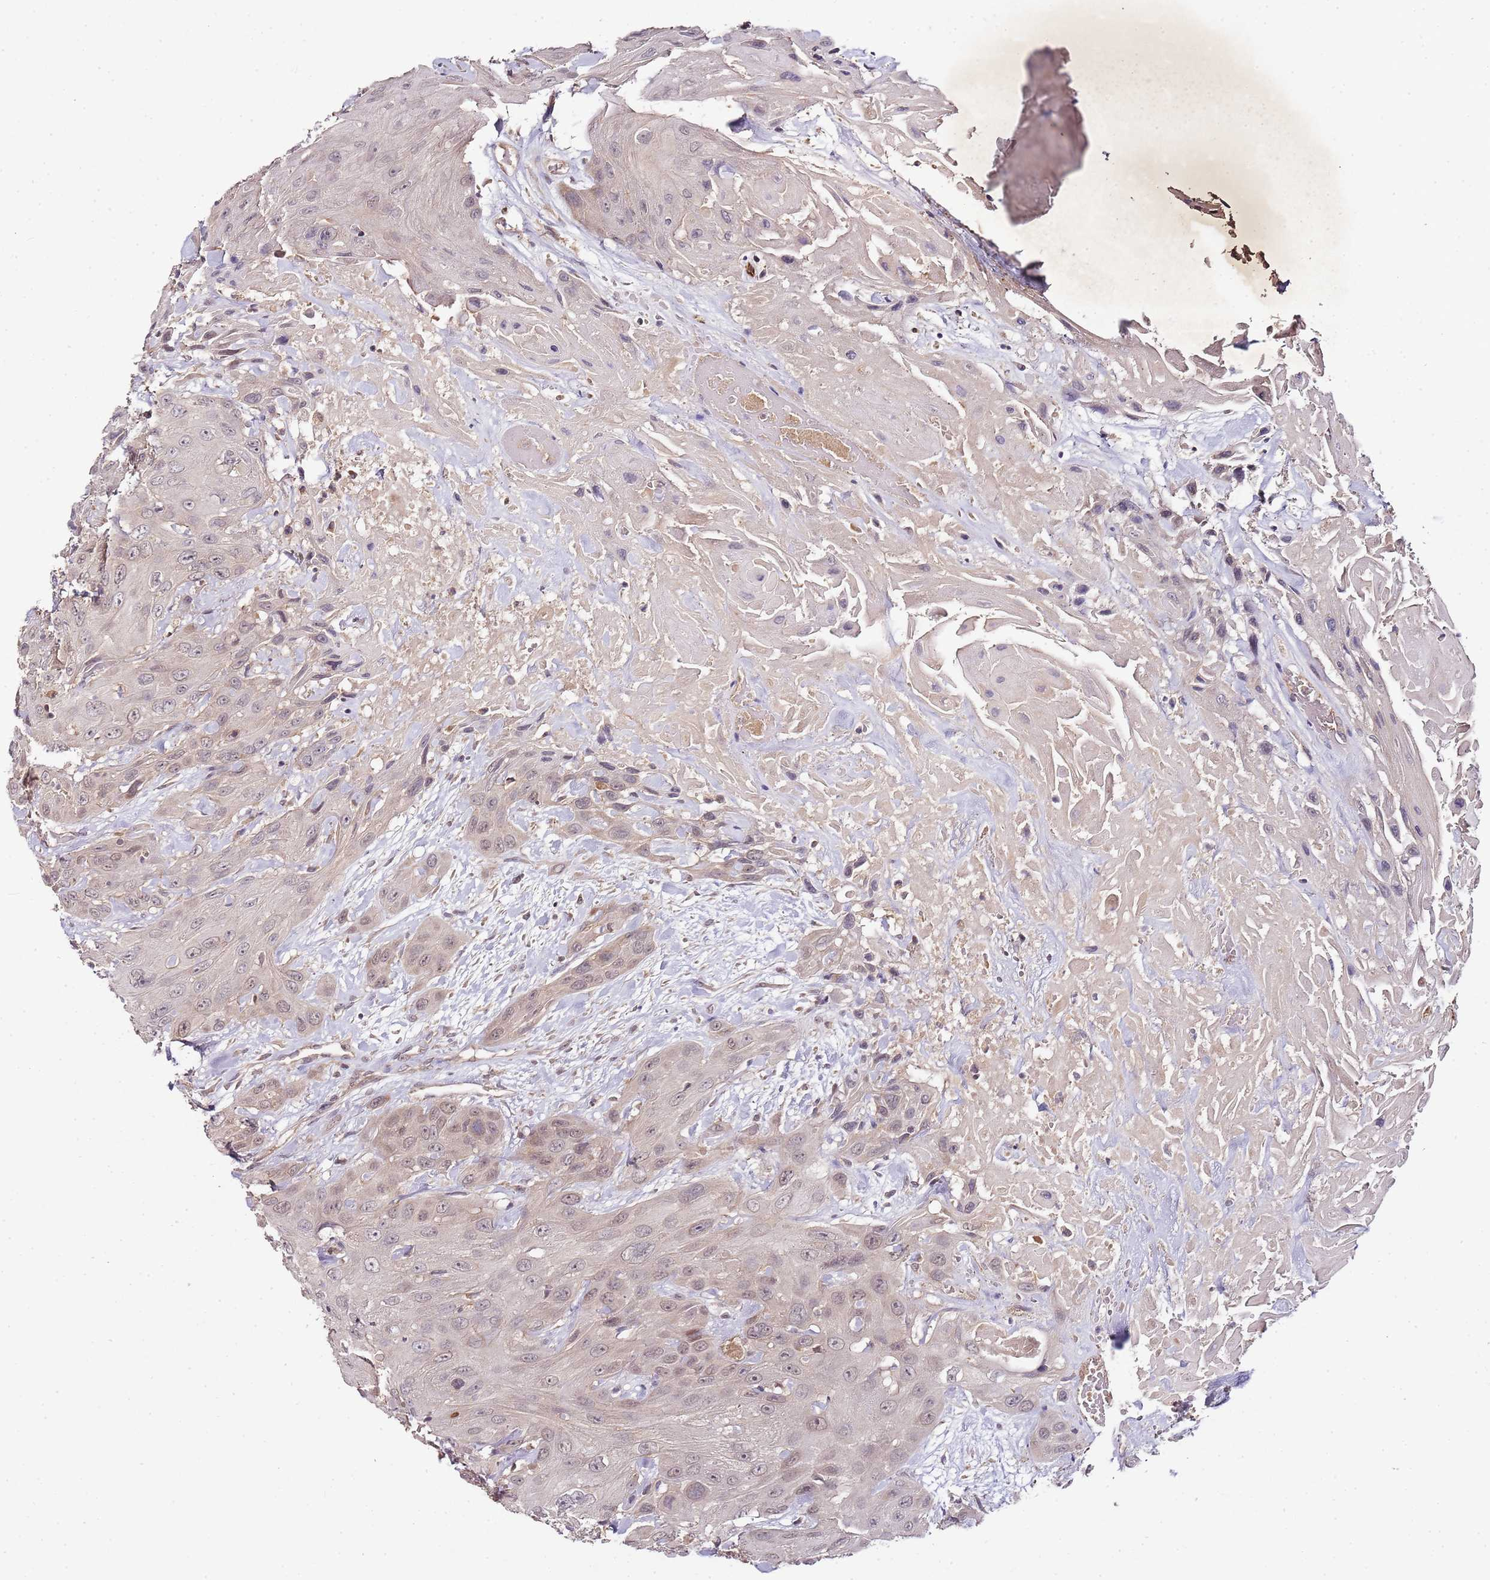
{"staining": {"intensity": "weak", "quantity": "25%-75%", "location": "nuclear"}, "tissue": "head and neck cancer", "cell_type": "Tumor cells", "image_type": "cancer", "snomed": [{"axis": "morphology", "description": "Squamous cell carcinoma, NOS"}, {"axis": "topography", "description": "Head-Neck"}], "caption": "This is an image of immunohistochemistry staining of head and neck cancer, which shows weak staining in the nuclear of tumor cells.", "gene": "LIN37", "patient": {"sex": "male", "age": 81}}